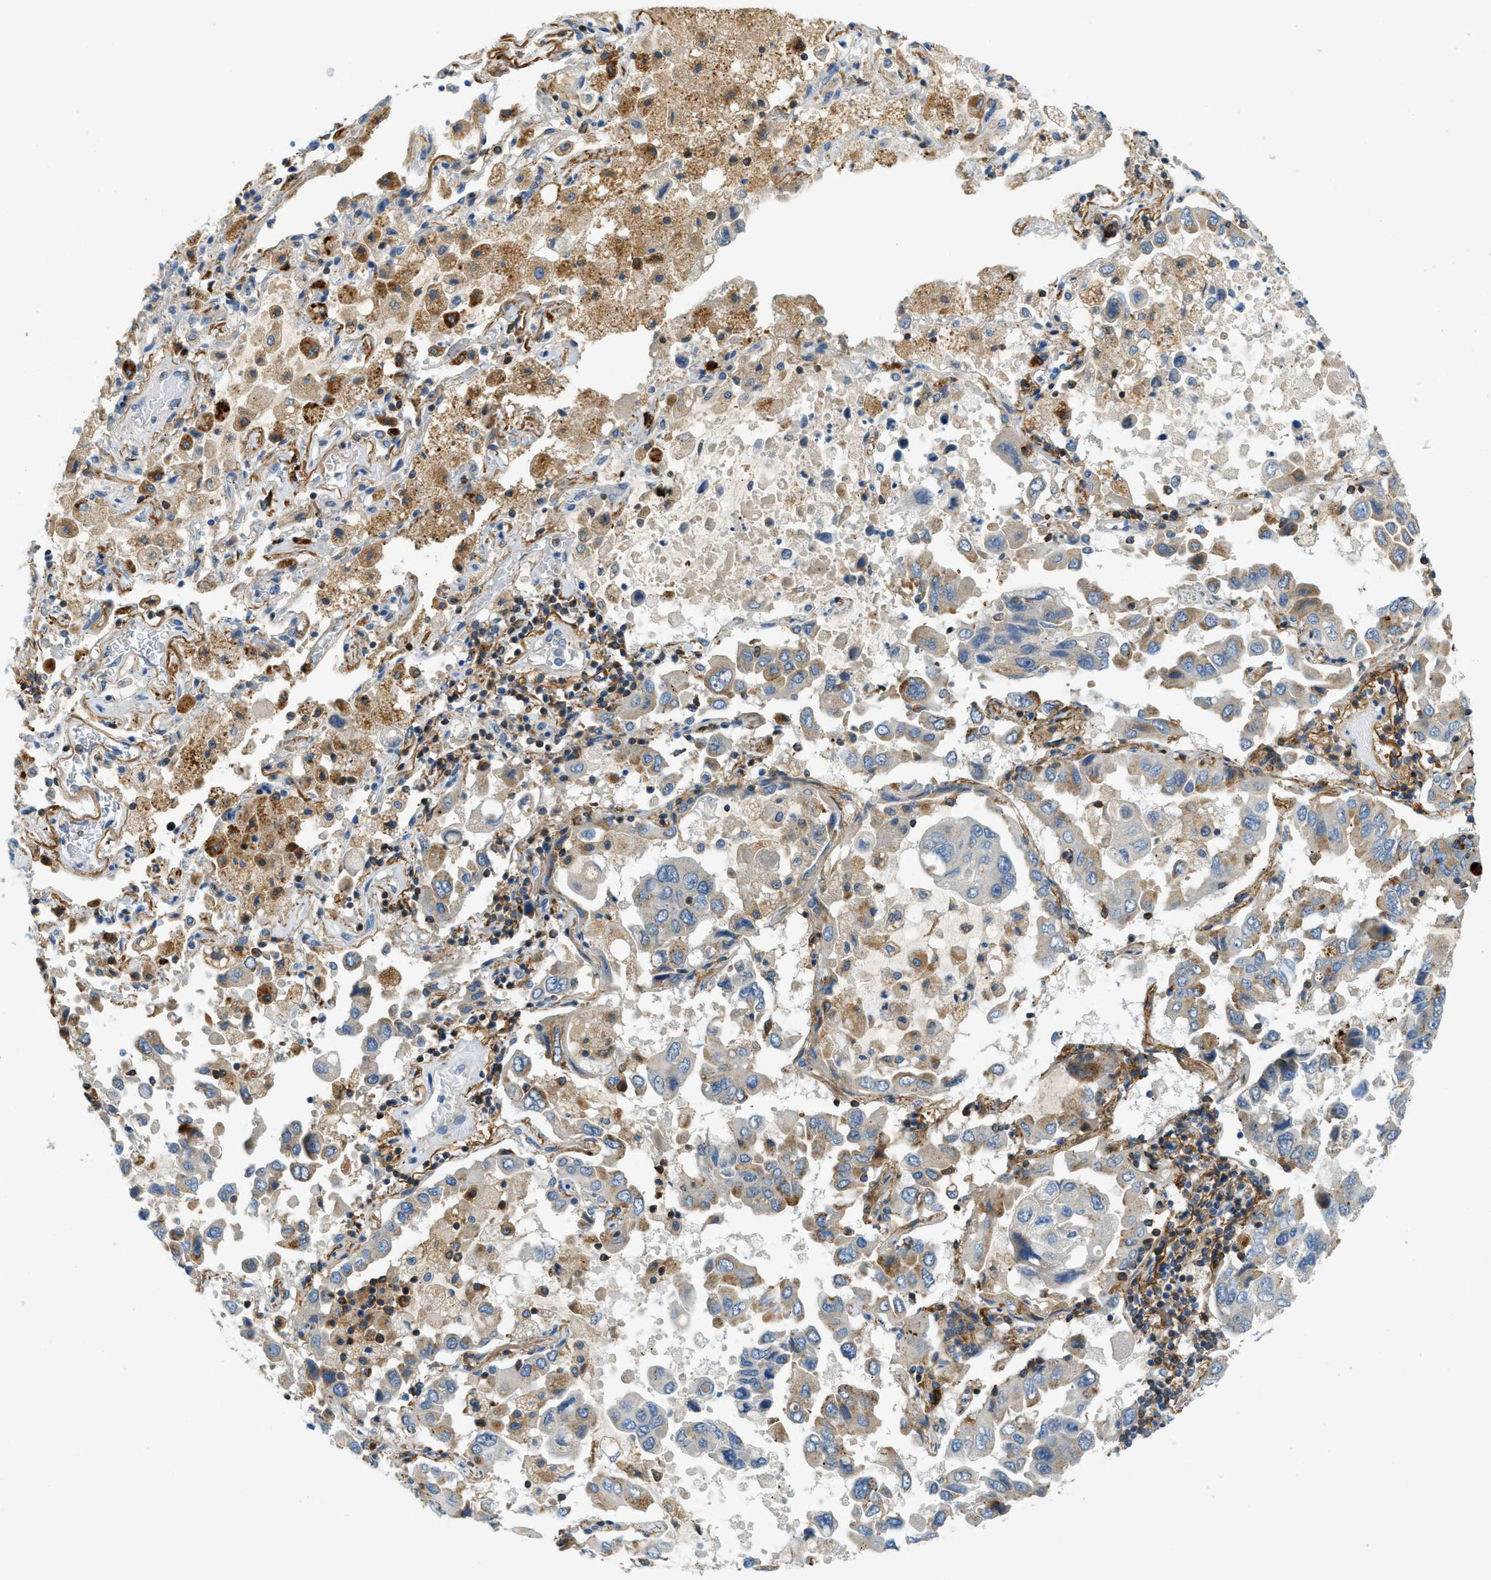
{"staining": {"intensity": "moderate", "quantity": "<25%", "location": "cytoplasmic/membranous"}, "tissue": "lung cancer", "cell_type": "Tumor cells", "image_type": "cancer", "snomed": [{"axis": "morphology", "description": "Adenocarcinoma, NOS"}, {"axis": "topography", "description": "Lung"}], "caption": "IHC micrograph of neoplastic tissue: adenocarcinoma (lung) stained using immunohistochemistry (IHC) shows low levels of moderate protein expression localized specifically in the cytoplasmic/membranous of tumor cells, appearing as a cytoplasmic/membranous brown color.", "gene": "PLBD2", "patient": {"sex": "male", "age": 64}}